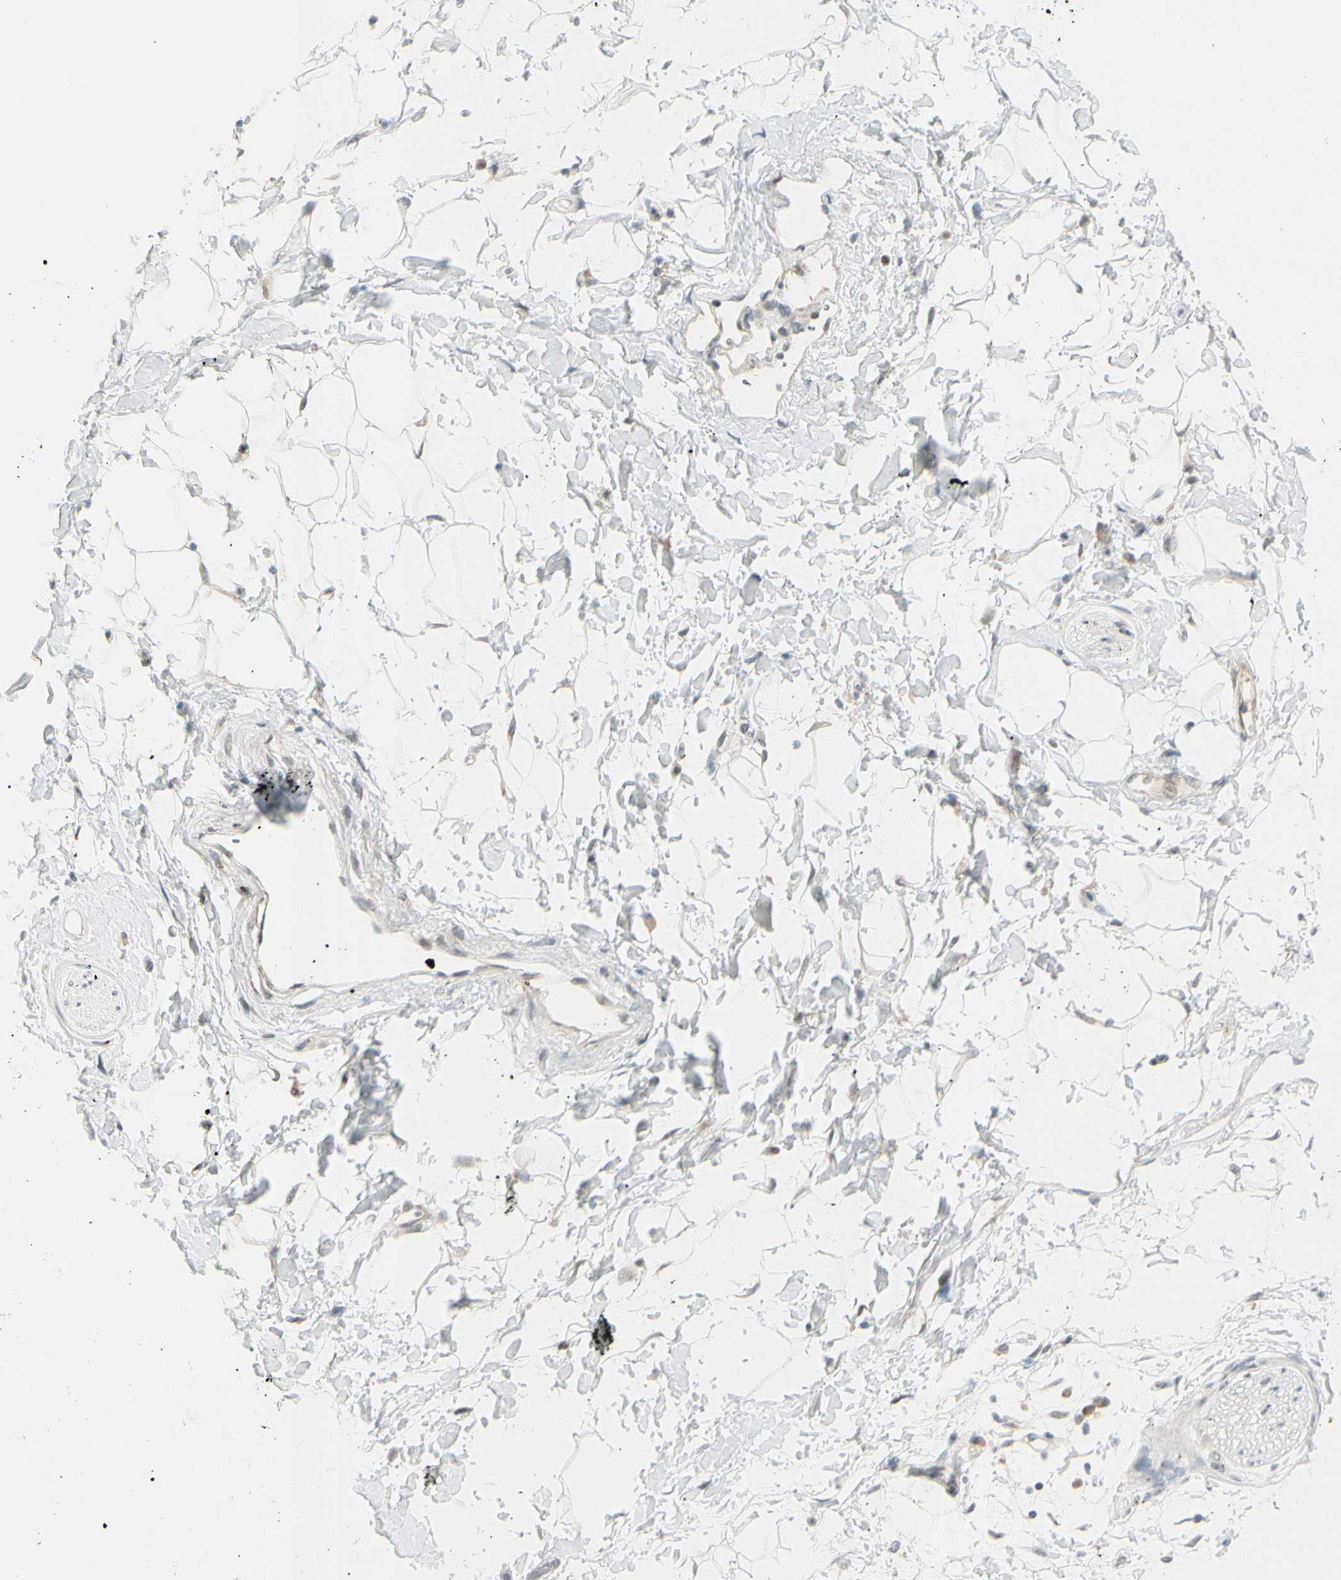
{"staining": {"intensity": "negative", "quantity": "none", "location": "none"}, "tissue": "adipose tissue", "cell_type": "Adipocytes", "image_type": "normal", "snomed": [{"axis": "morphology", "description": "Normal tissue, NOS"}, {"axis": "topography", "description": "Soft tissue"}], "caption": "This is an IHC photomicrograph of benign human adipose tissue. There is no staining in adipocytes.", "gene": "B4GALNT1", "patient": {"sex": "male", "age": 72}}